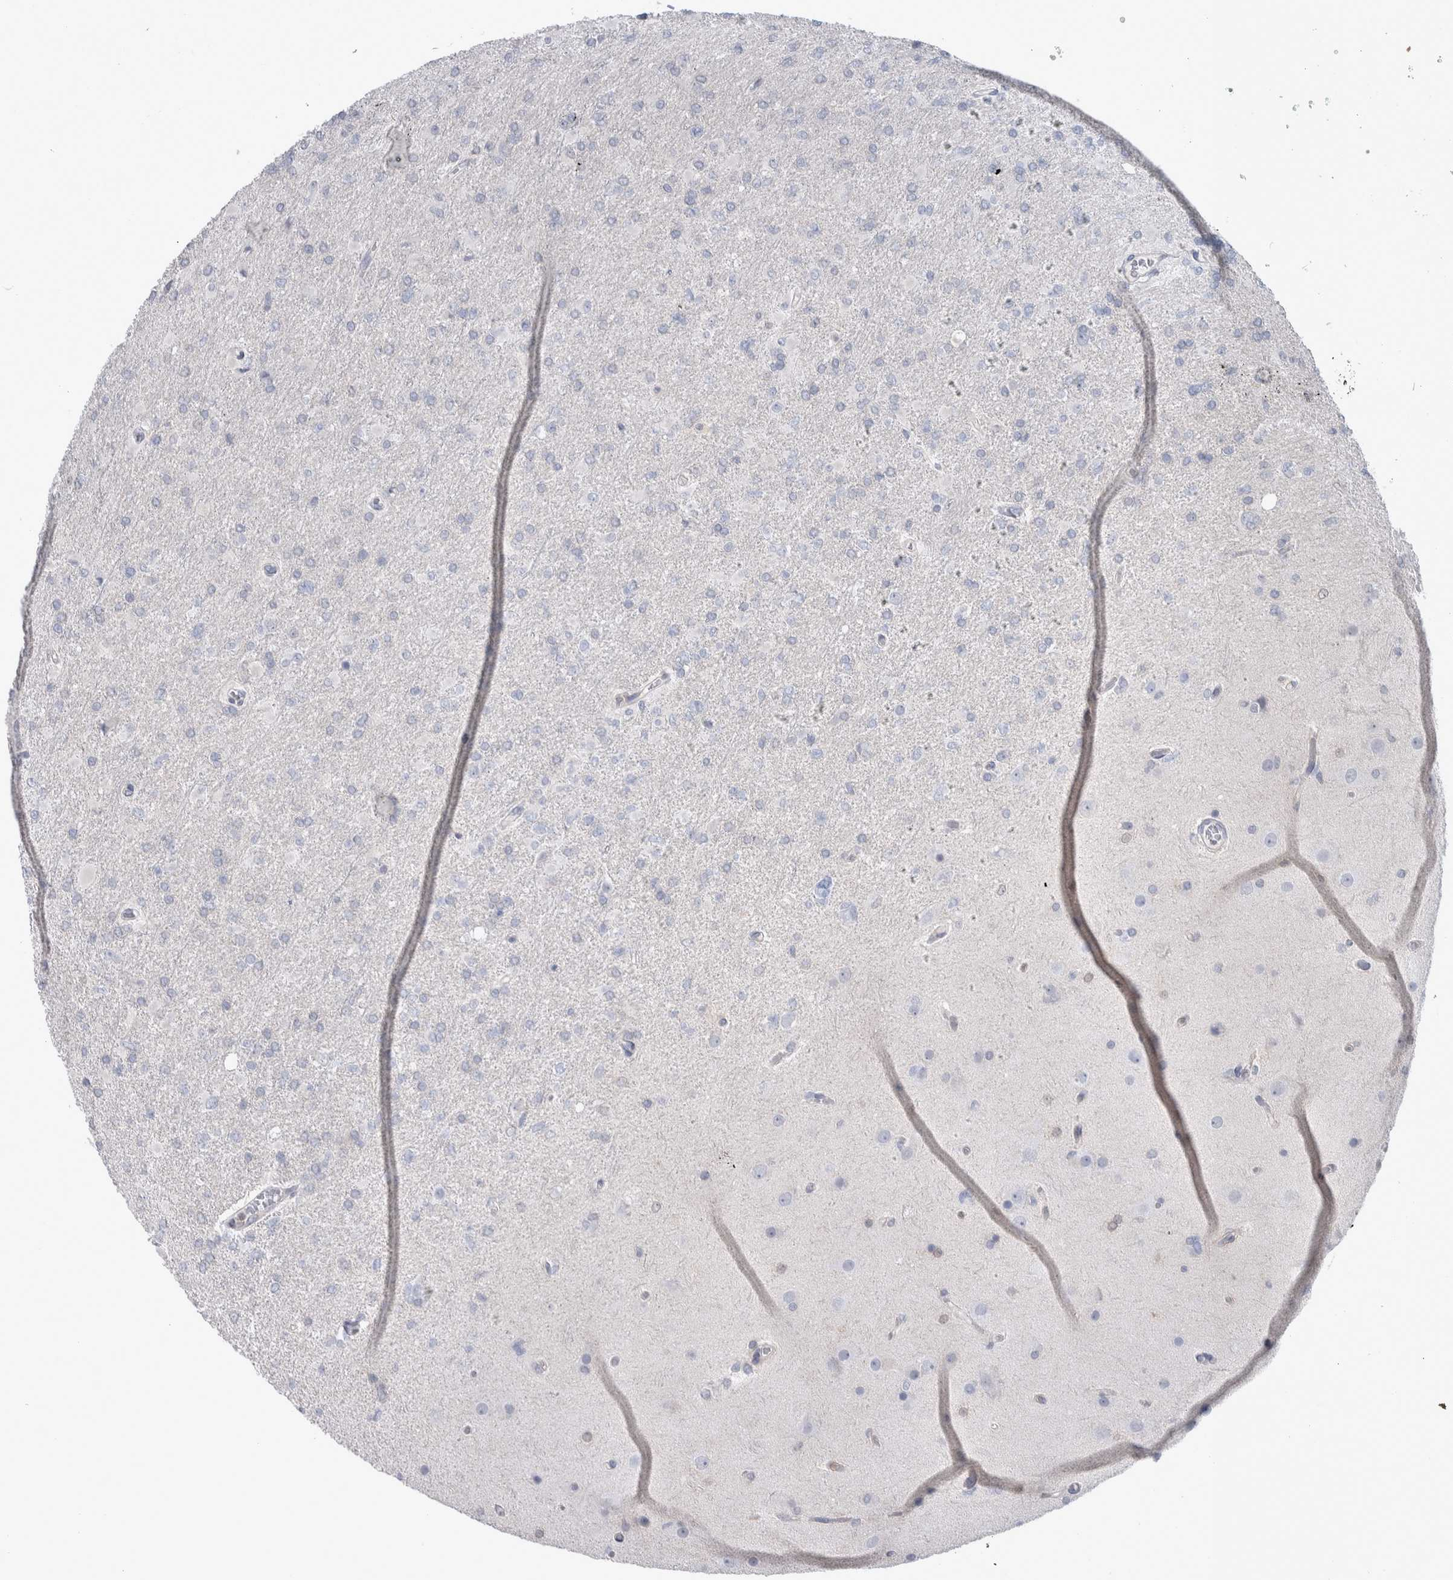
{"staining": {"intensity": "negative", "quantity": "none", "location": "none"}, "tissue": "glioma", "cell_type": "Tumor cells", "image_type": "cancer", "snomed": [{"axis": "morphology", "description": "Glioma, malignant, High grade"}, {"axis": "topography", "description": "Cerebral cortex"}], "caption": "There is no significant positivity in tumor cells of malignant glioma (high-grade).", "gene": "HTATIP2", "patient": {"sex": "female", "age": 36}}